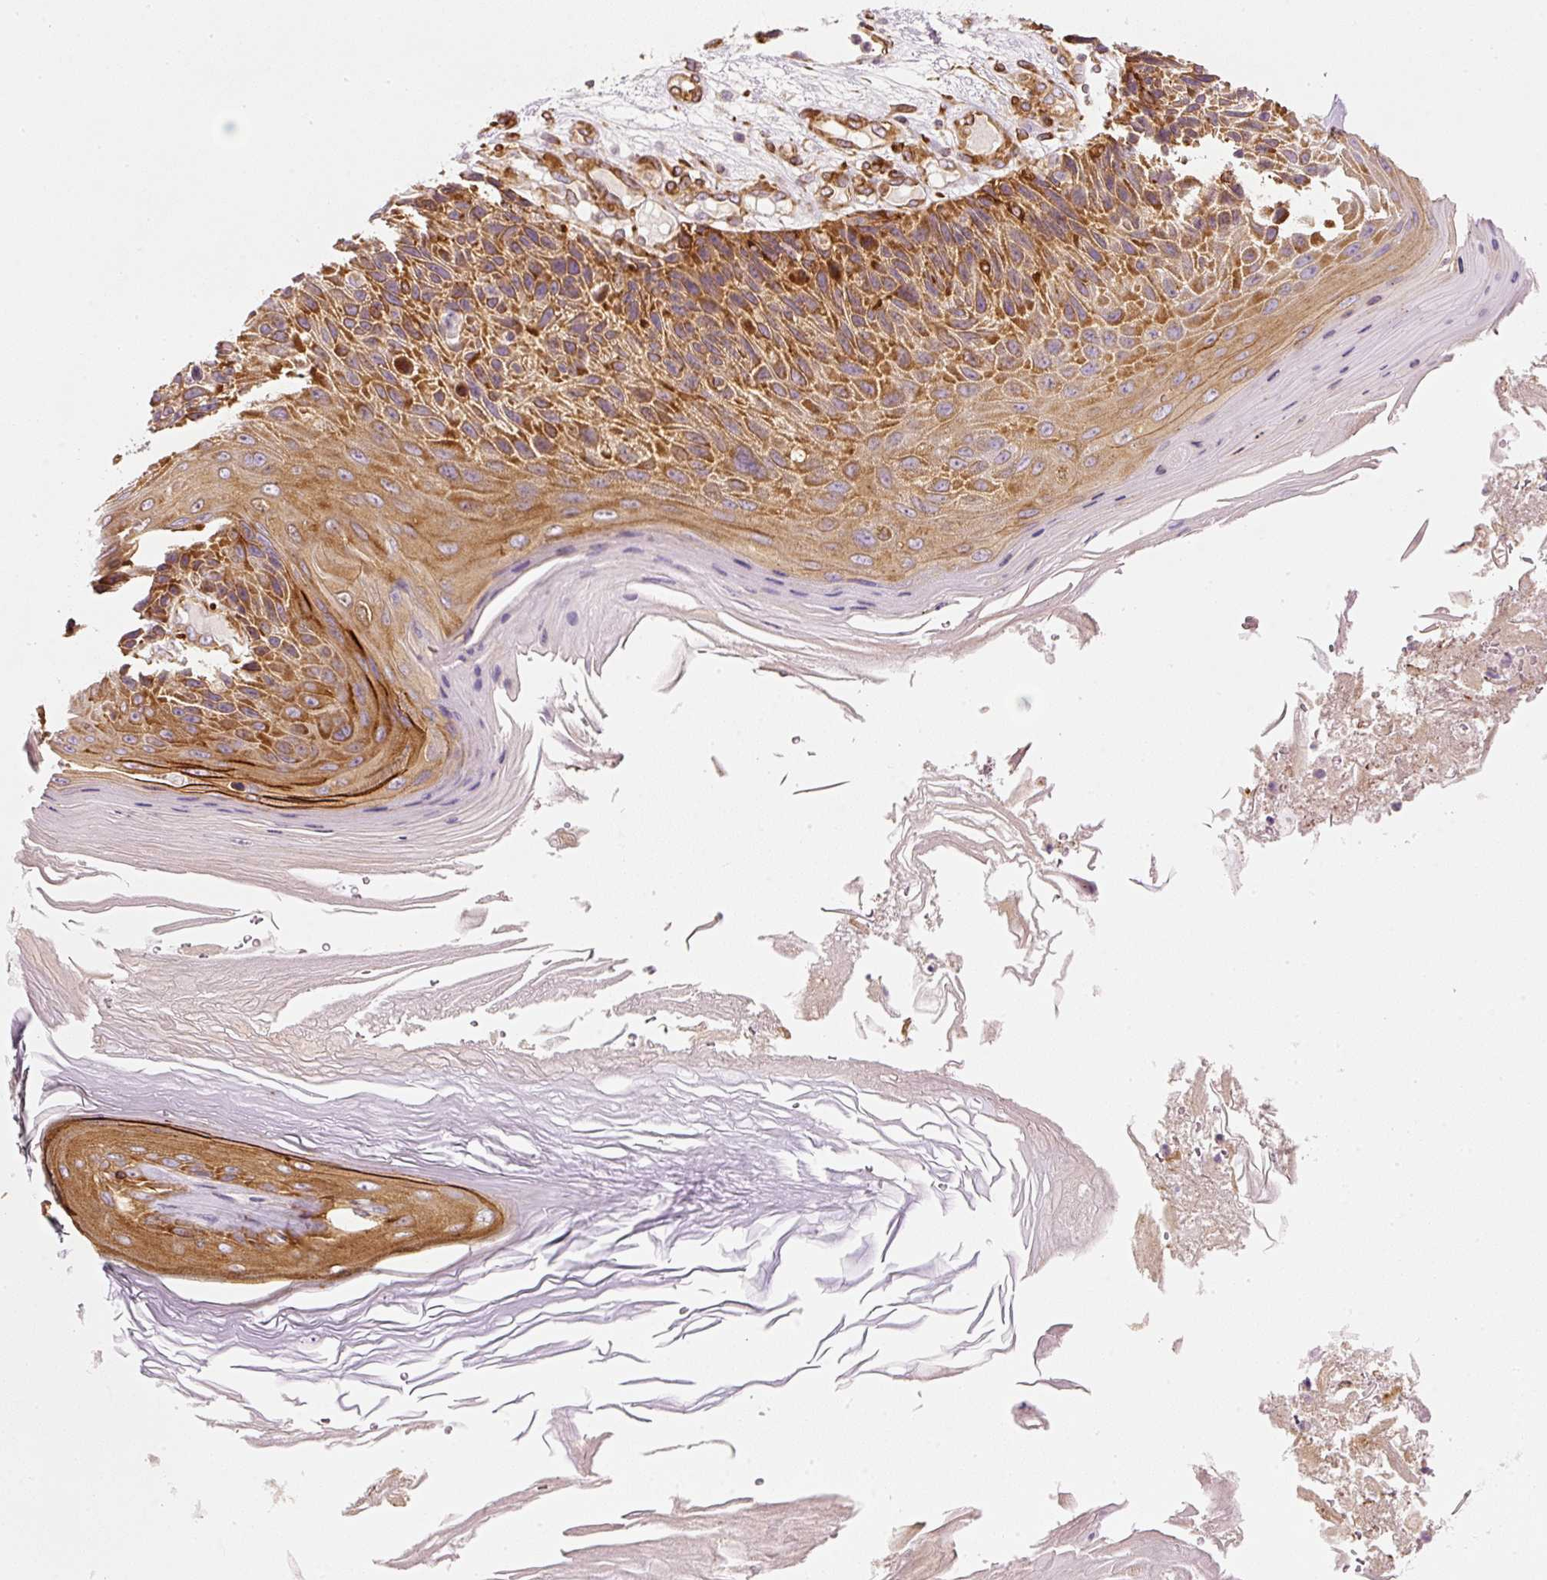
{"staining": {"intensity": "strong", "quantity": ">75%", "location": "cytoplasmic/membranous"}, "tissue": "skin cancer", "cell_type": "Tumor cells", "image_type": "cancer", "snomed": [{"axis": "morphology", "description": "Squamous cell carcinoma, NOS"}, {"axis": "topography", "description": "Skin"}], "caption": "Immunohistochemical staining of skin squamous cell carcinoma shows strong cytoplasmic/membranous protein staining in about >75% of tumor cells.", "gene": "RNF167", "patient": {"sex": "female", "age": 88}}